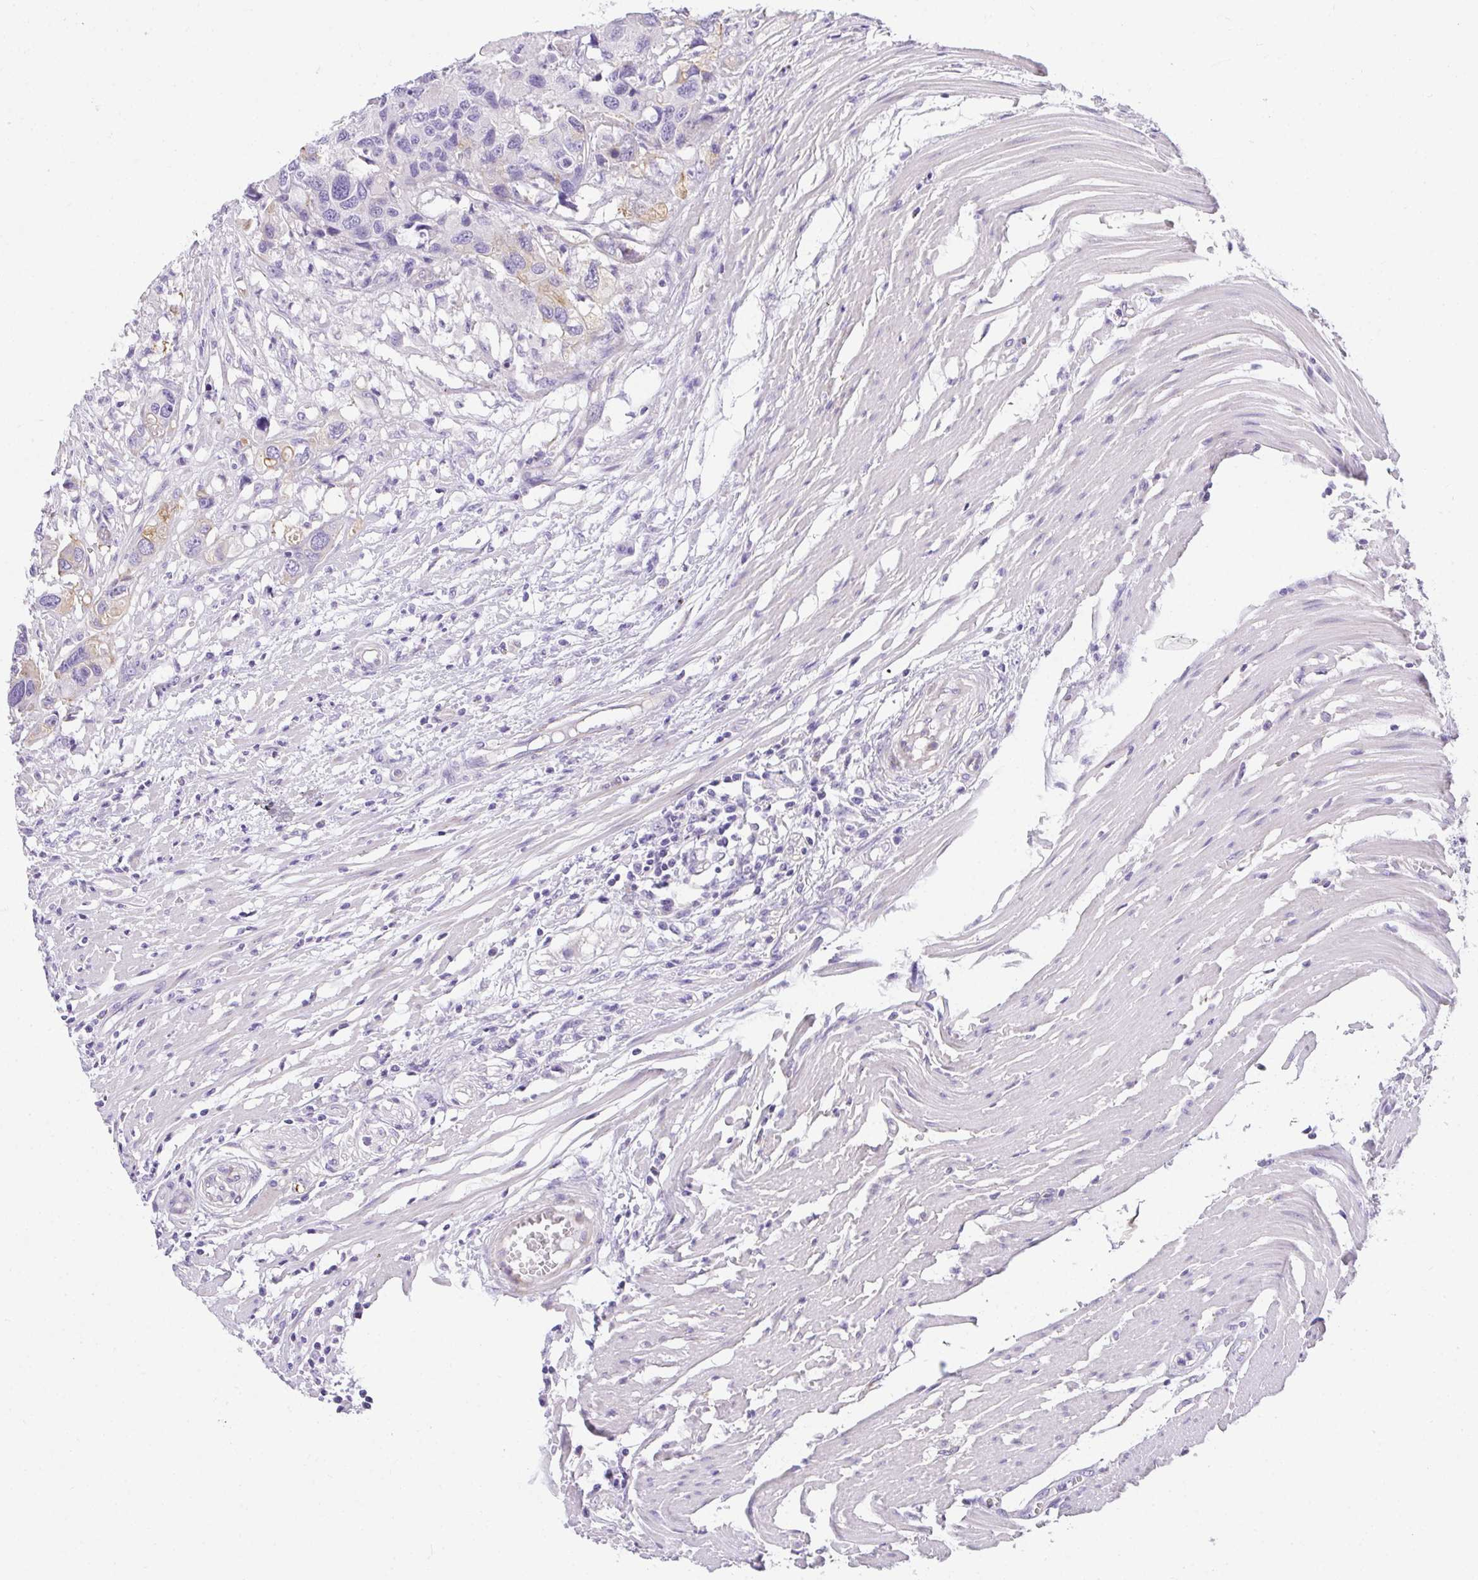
{"staining": {"intensity": "weak", "quantity": "25%-75%", "location": "cytoplasmic/membranous"}, "tissue": "colorectal cancer", "cell_type": "Tumor cells", "image_type": "cancer", "snomed": [{"axis": "morphology", "description": "Adenocarcinoma, NOS"}, {"axis": "topography", "description": "Colon"}], "caption": "A brown stain labels weak cytoplasmic/membranous positivity of a protein in colorectal cancer tumor cells.", "gene": "PLPPR3", "patient": {"sex": "male", "age": 77}}